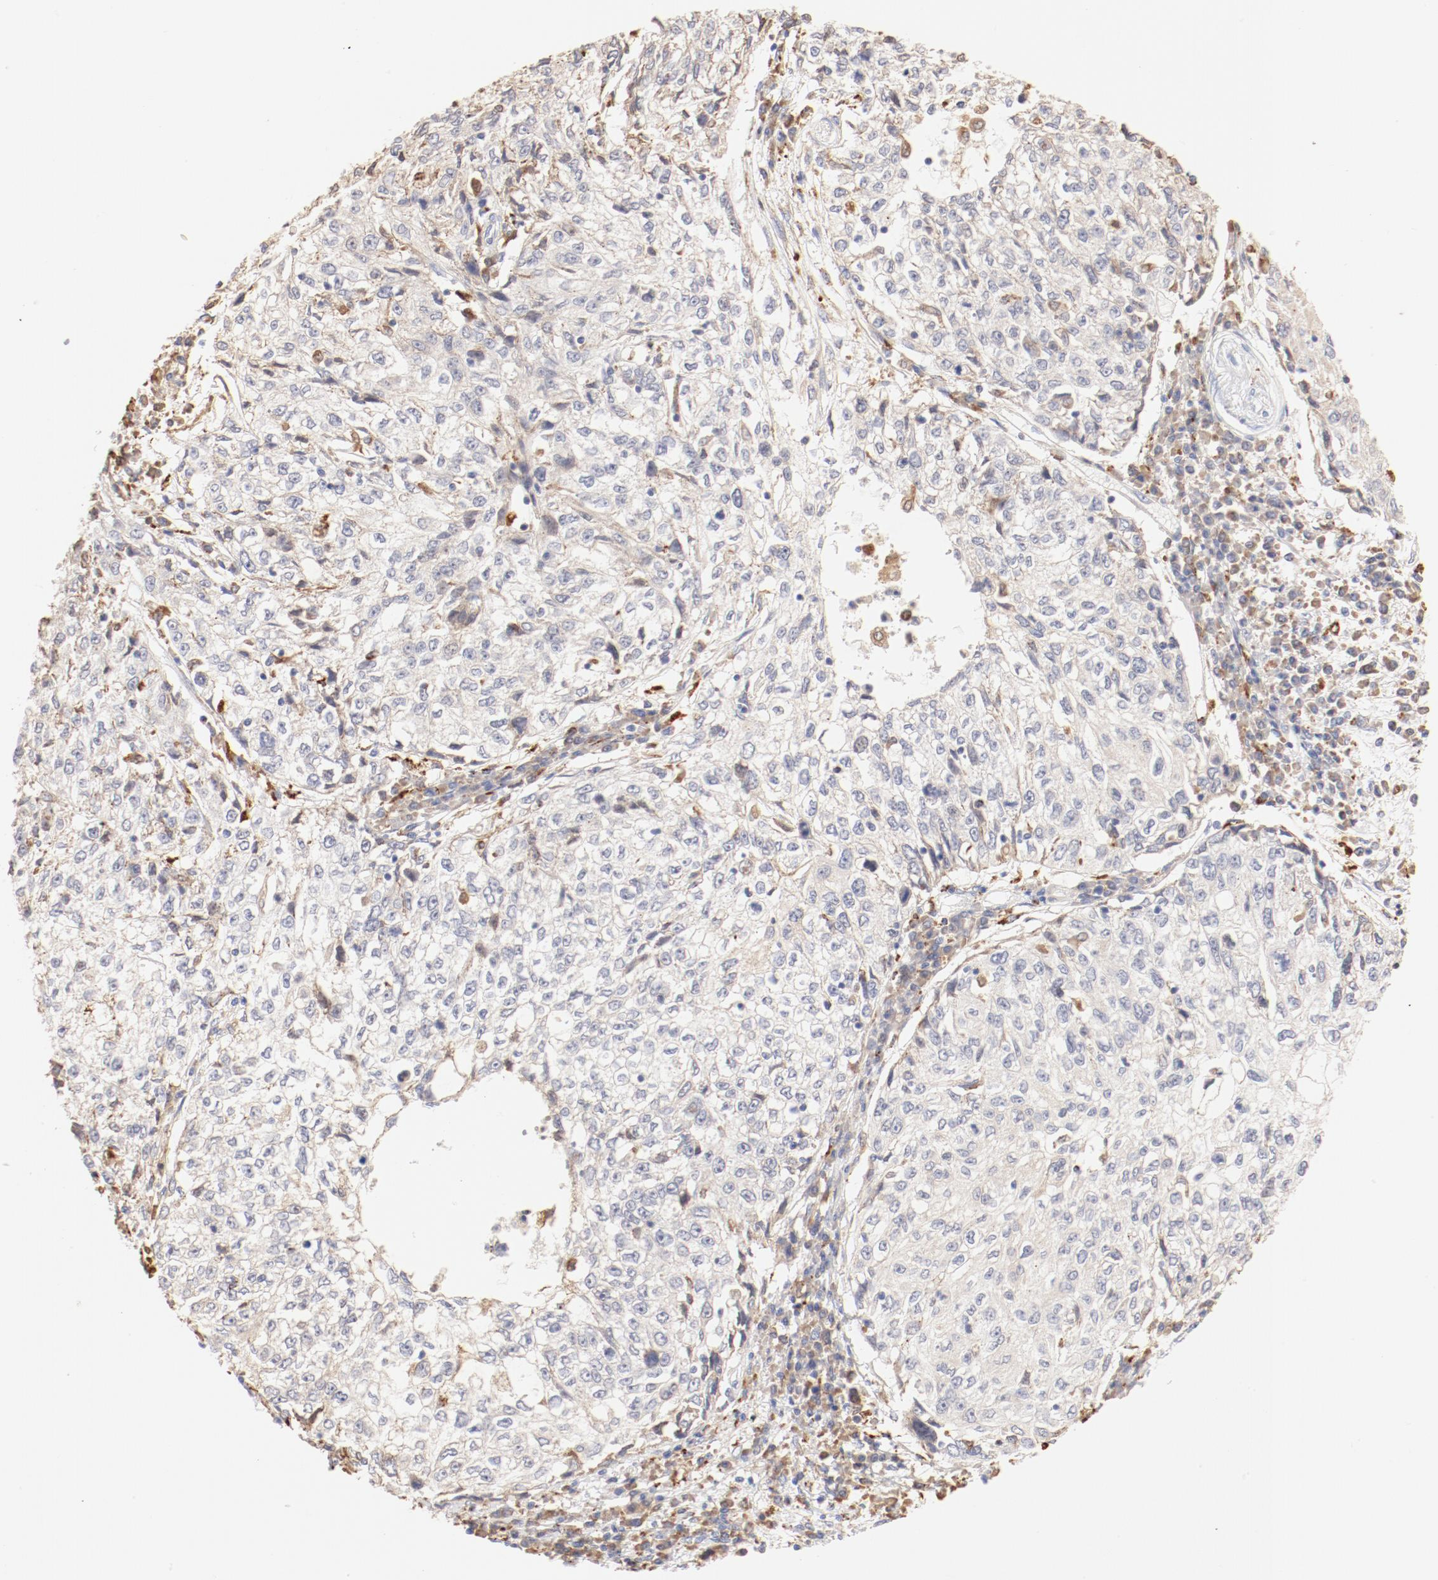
{"staining": {"intensity": "weak", "quantity": "25%-75%", "location": "cytoplasmic/membranous"}, "tissue": "cervical cancer", "cell_type": "Tumor cells", "image_type": "cancer", "snomed": [{"axis": "morphology", "description": "Squamous cell carcinoma, NOS"}, {"axis": "topography", "description": "Cervix"}], "caption": "DAB (3,3'-diaminobenzidine) immunohistochemical staining of human cervical cancer (squamous cell carcinoma) shows weak cytoplasmic/membranous protein positivity in approximately 25%-75% of tumor cells. (Brightfield microscopy of DAB IHC at high magnification).", "gene": "CTSH", "patient": {"sex": "female", "age": 57}}